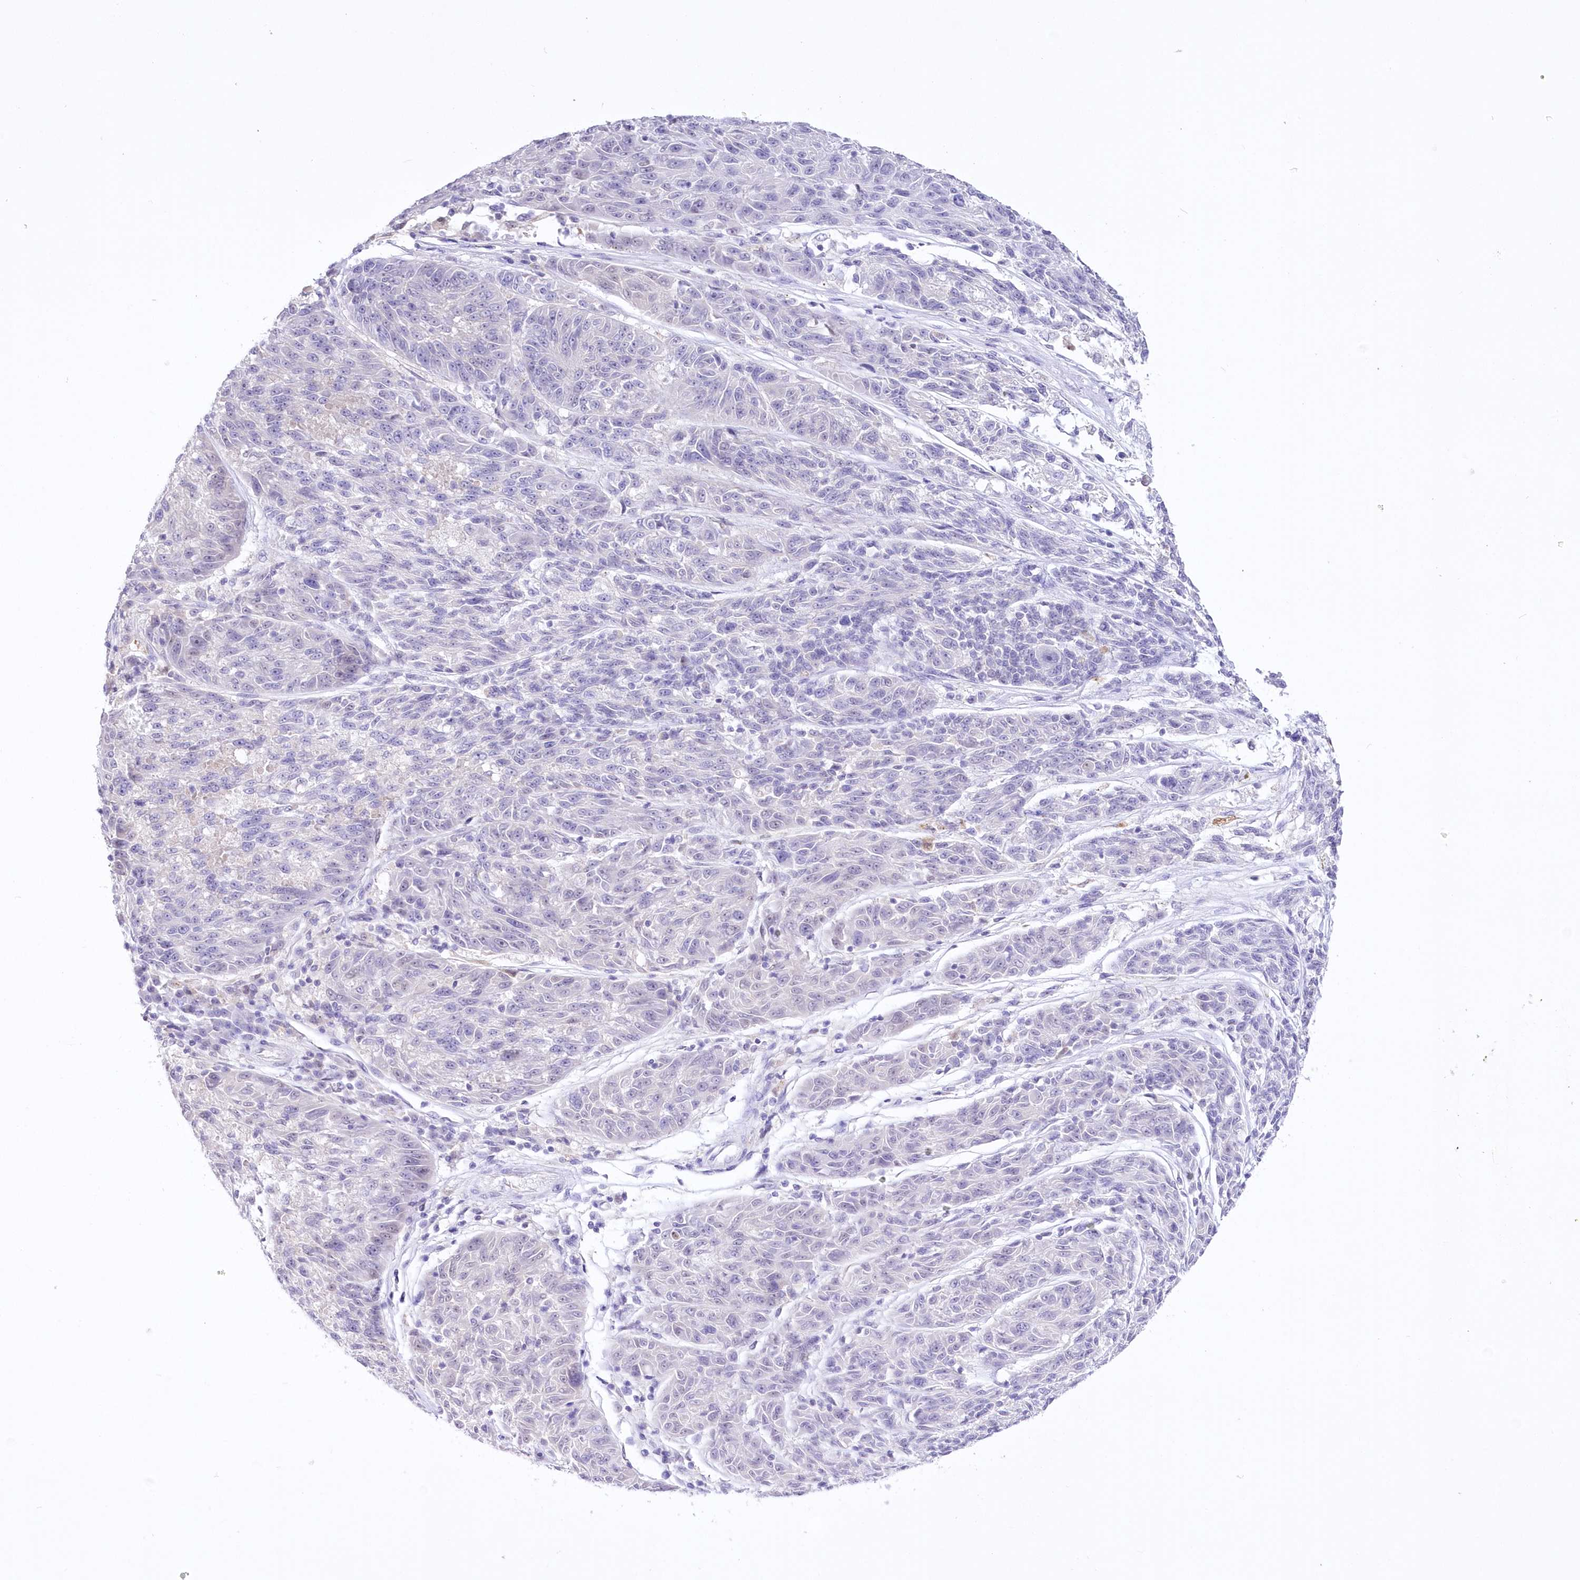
{"staining": {"intensity": "negative", "quantity": "none", "location": "none"}, "tissue": "melanoma", "cell_type": "Tumor cells", "image_type": "cancer", "snomed": [{"axis": "morphology", "description": "Malignant melanoma, NOS"}, {"axis": "topography", "description": "Skin"}], "caption": "Immunohistochemistry (IHC) of human melanoma shows no positivity in tumor cells.", "gene": "UBA6", "patient": {"sex": "male", "age": 53}}